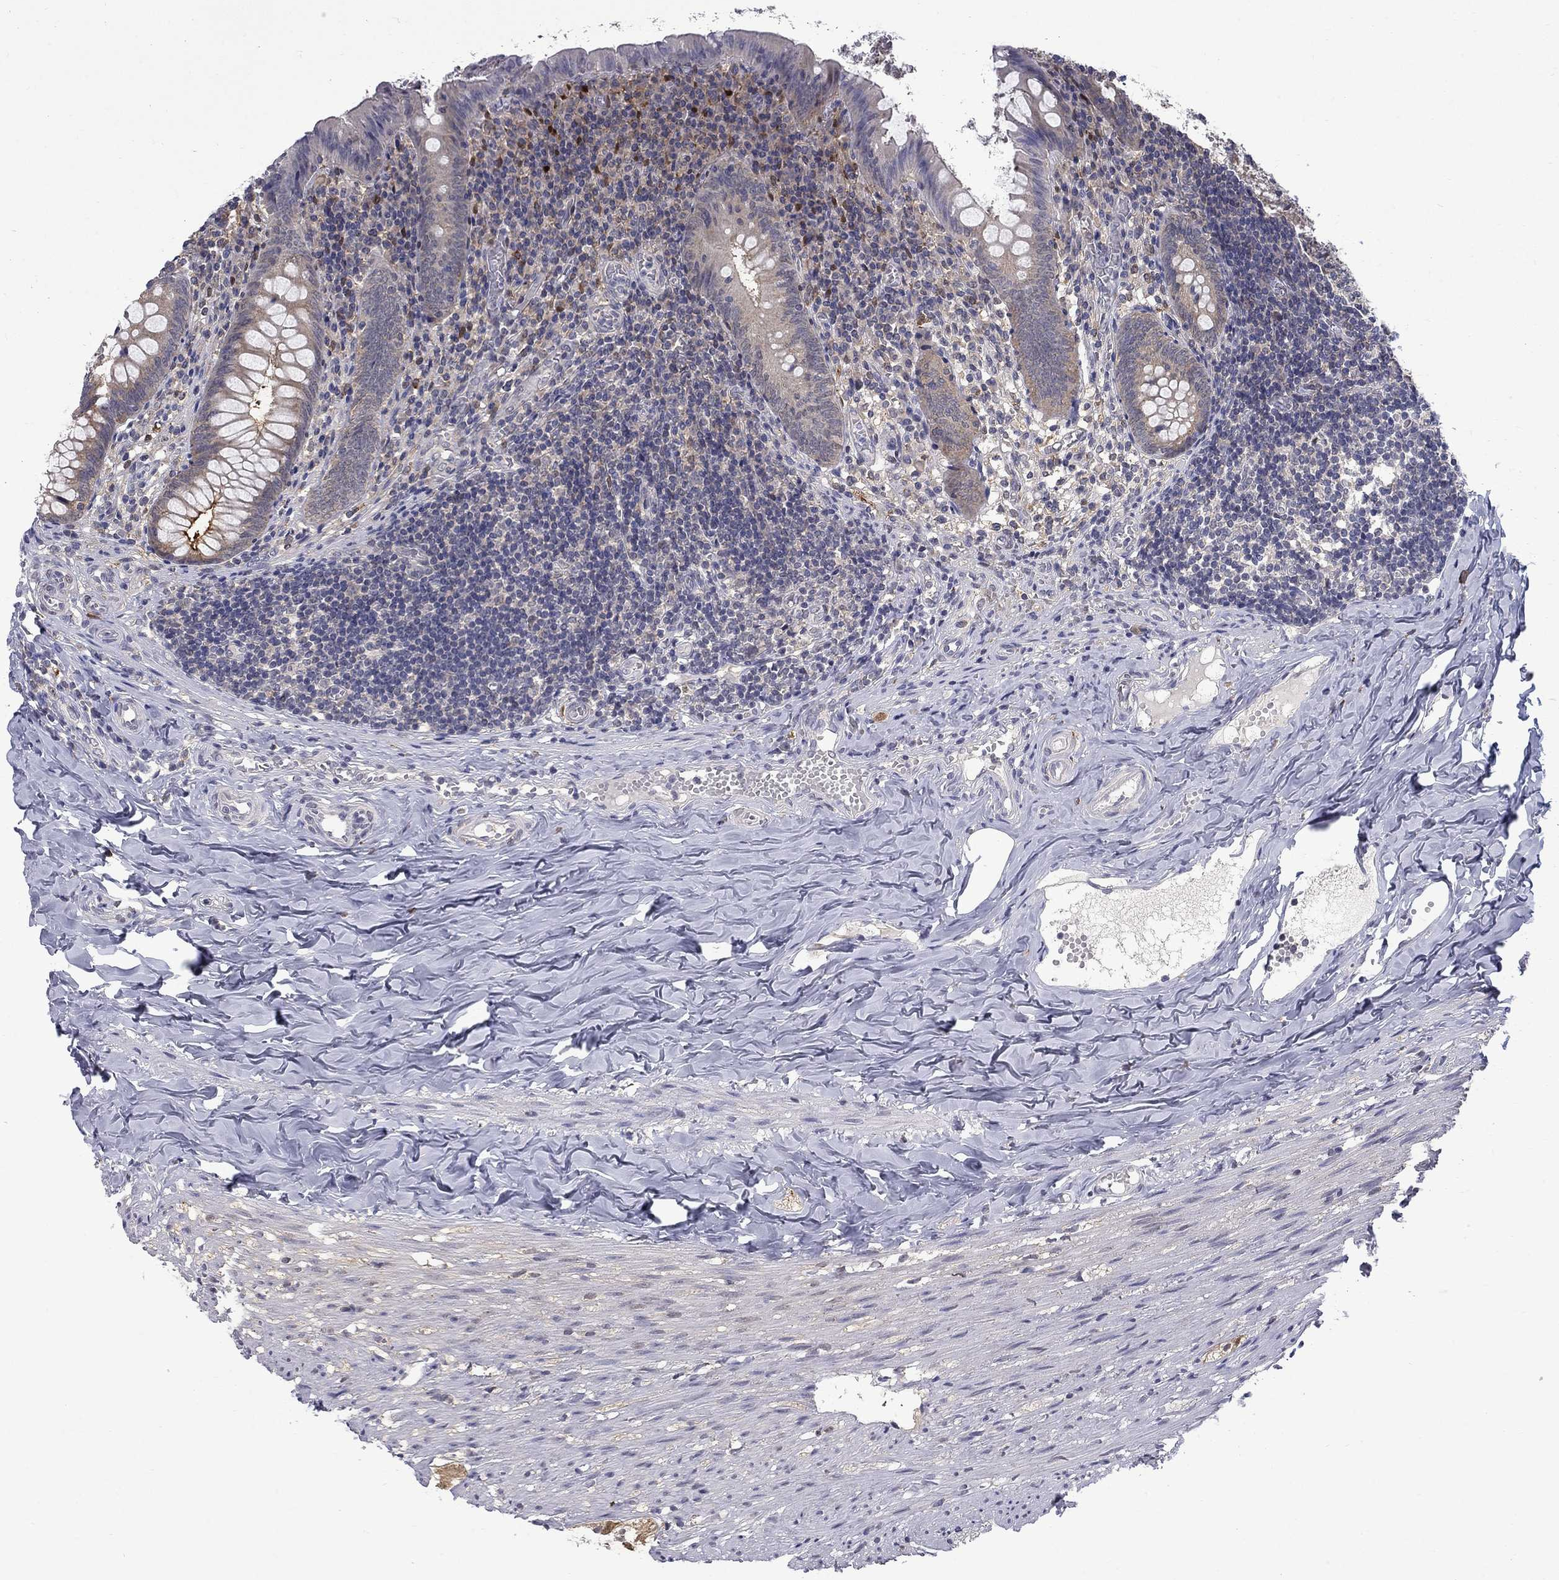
{"staining": {"intensity": "strong", "quantity": "<25%", "location": "cytoplasmic/membranous"}, "tissue": "appendix", "cell_type": "Glandular cells", "image_type": "normal", "snomed": [{"axis": "morphology", "description": "Normal tissue, NOS"}, {"axis": "topography", "description": "Appendix"}], "caption": "Appendix stained with DAB (3,3'-diaminobenzidine) immunohistochemistry (IHC) reveals medium levels of strong cytoplasmic/membranous staining in approximately <25% of glandular cells.", "gene": "PCBP2", "patient": {"sex": "female", "age": 23}}